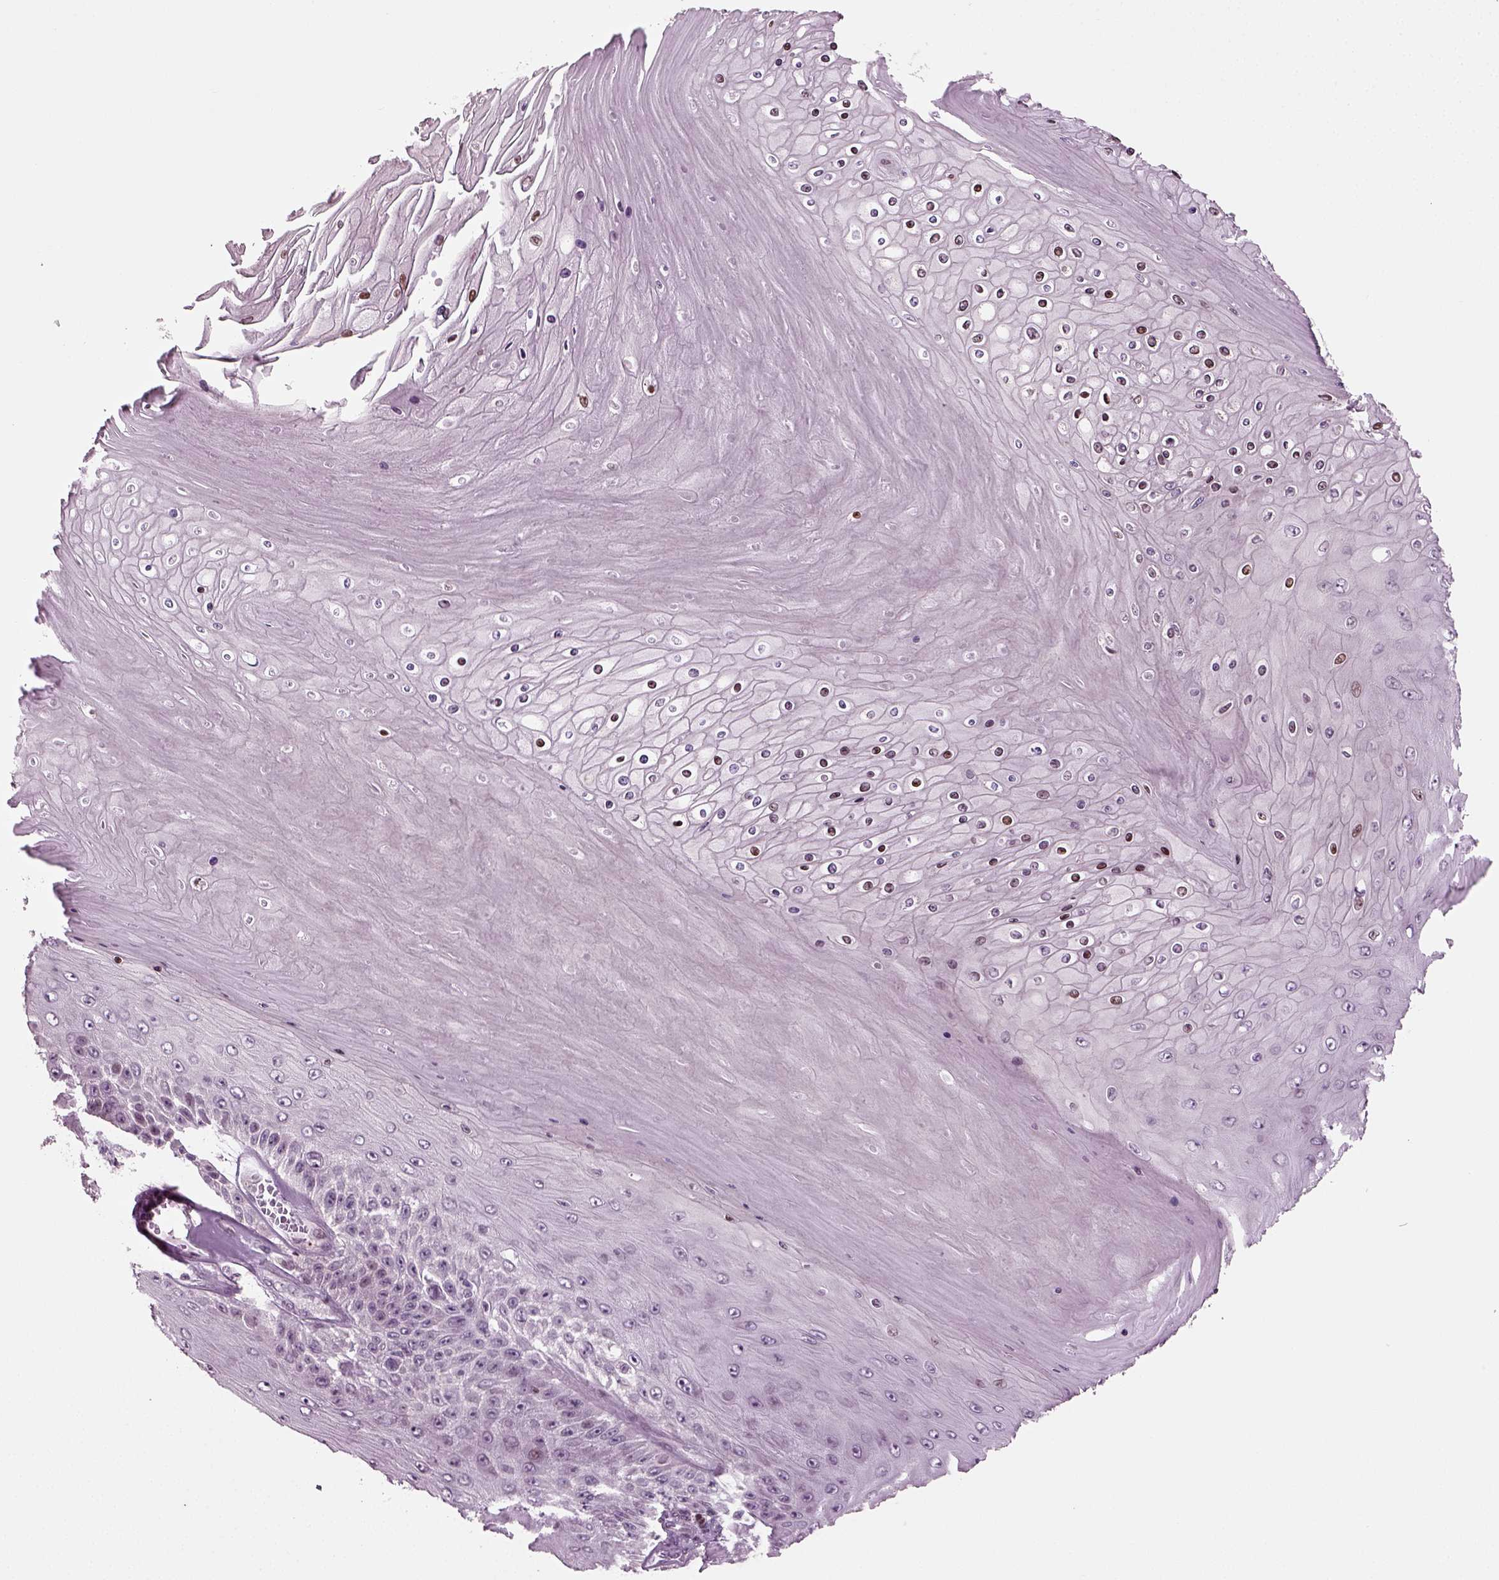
{"staining": {"intensity": "negative", "quantity": "none", "location": "none"}, "tissue": "skin cancer", "cell_type": "Tumor cells", "image_type": "cancer", "snomed": [{"axis": "morphology", "description": "Squamous cell carcinoma, NOS"}, {"axis": "topography", "description": "Skin"}], "caption": "Tumor cells show no significant protein positivity in skin squamous cell carcinoma.", "gene": "HEYL", "patient": {"sex": "male", "age": 62}}